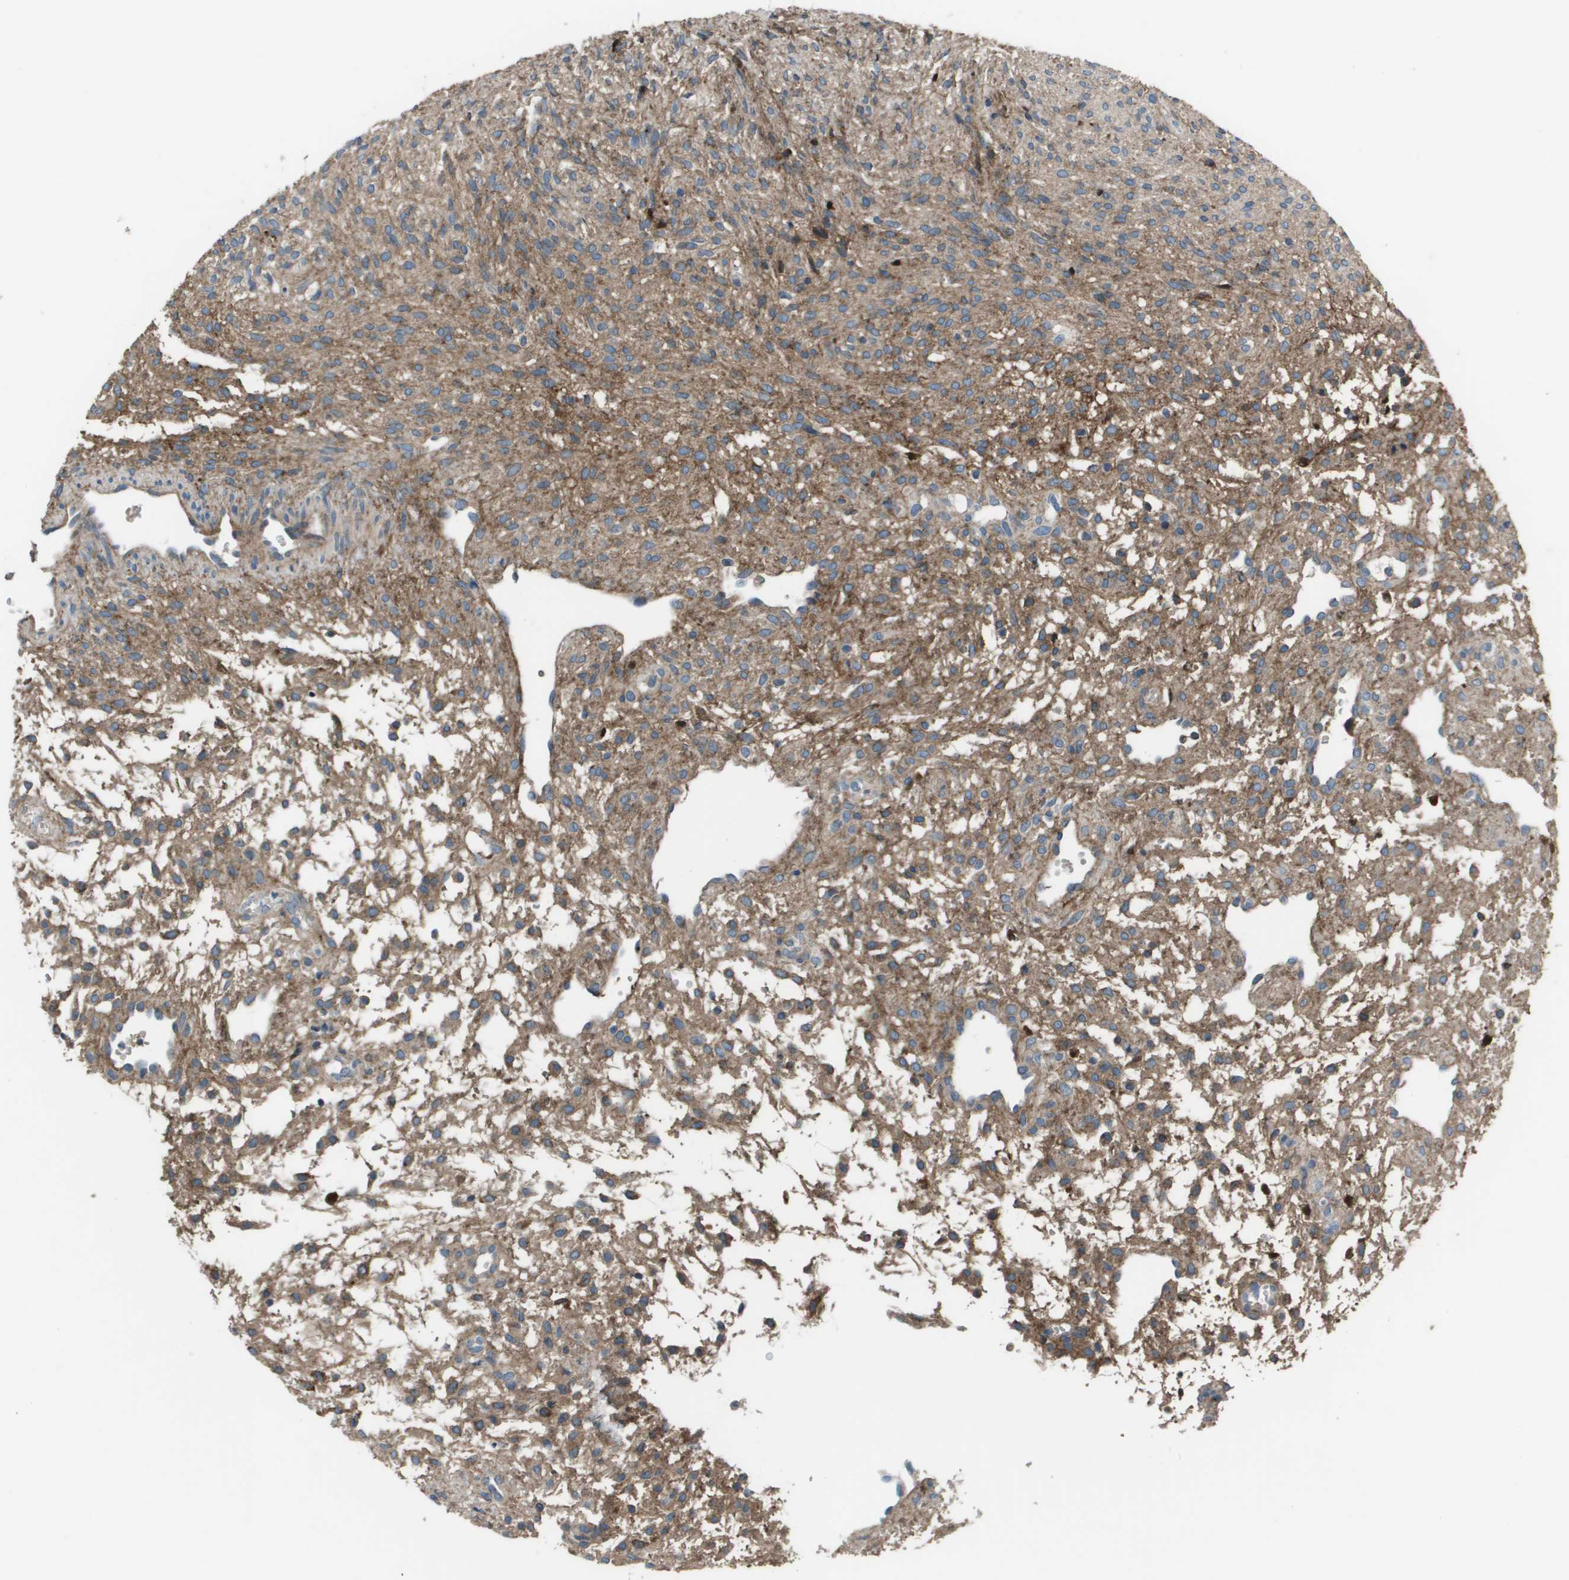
{"staining": {"intensity": "negative", "quantity": "none", "location": "none"}, "tissue": "ovary", "cell_type": "Follicle cells", "image_type": "normal", "snomed": [{"axis": "morphology", "description": "Normal tissue, NOS"}, {"axis": "morphology", "description": "Cyst, NOS"}, {"axis": "topography", "description": "Ovary"}], "caption": "Histopathology image shows no significant protein positivity in follicle cells of unremarkable ovary. (IHC, brightfield microscopy, high magnification).", "gene": "PCOLCE", "patient": {"sex": "female", "age": 18}}